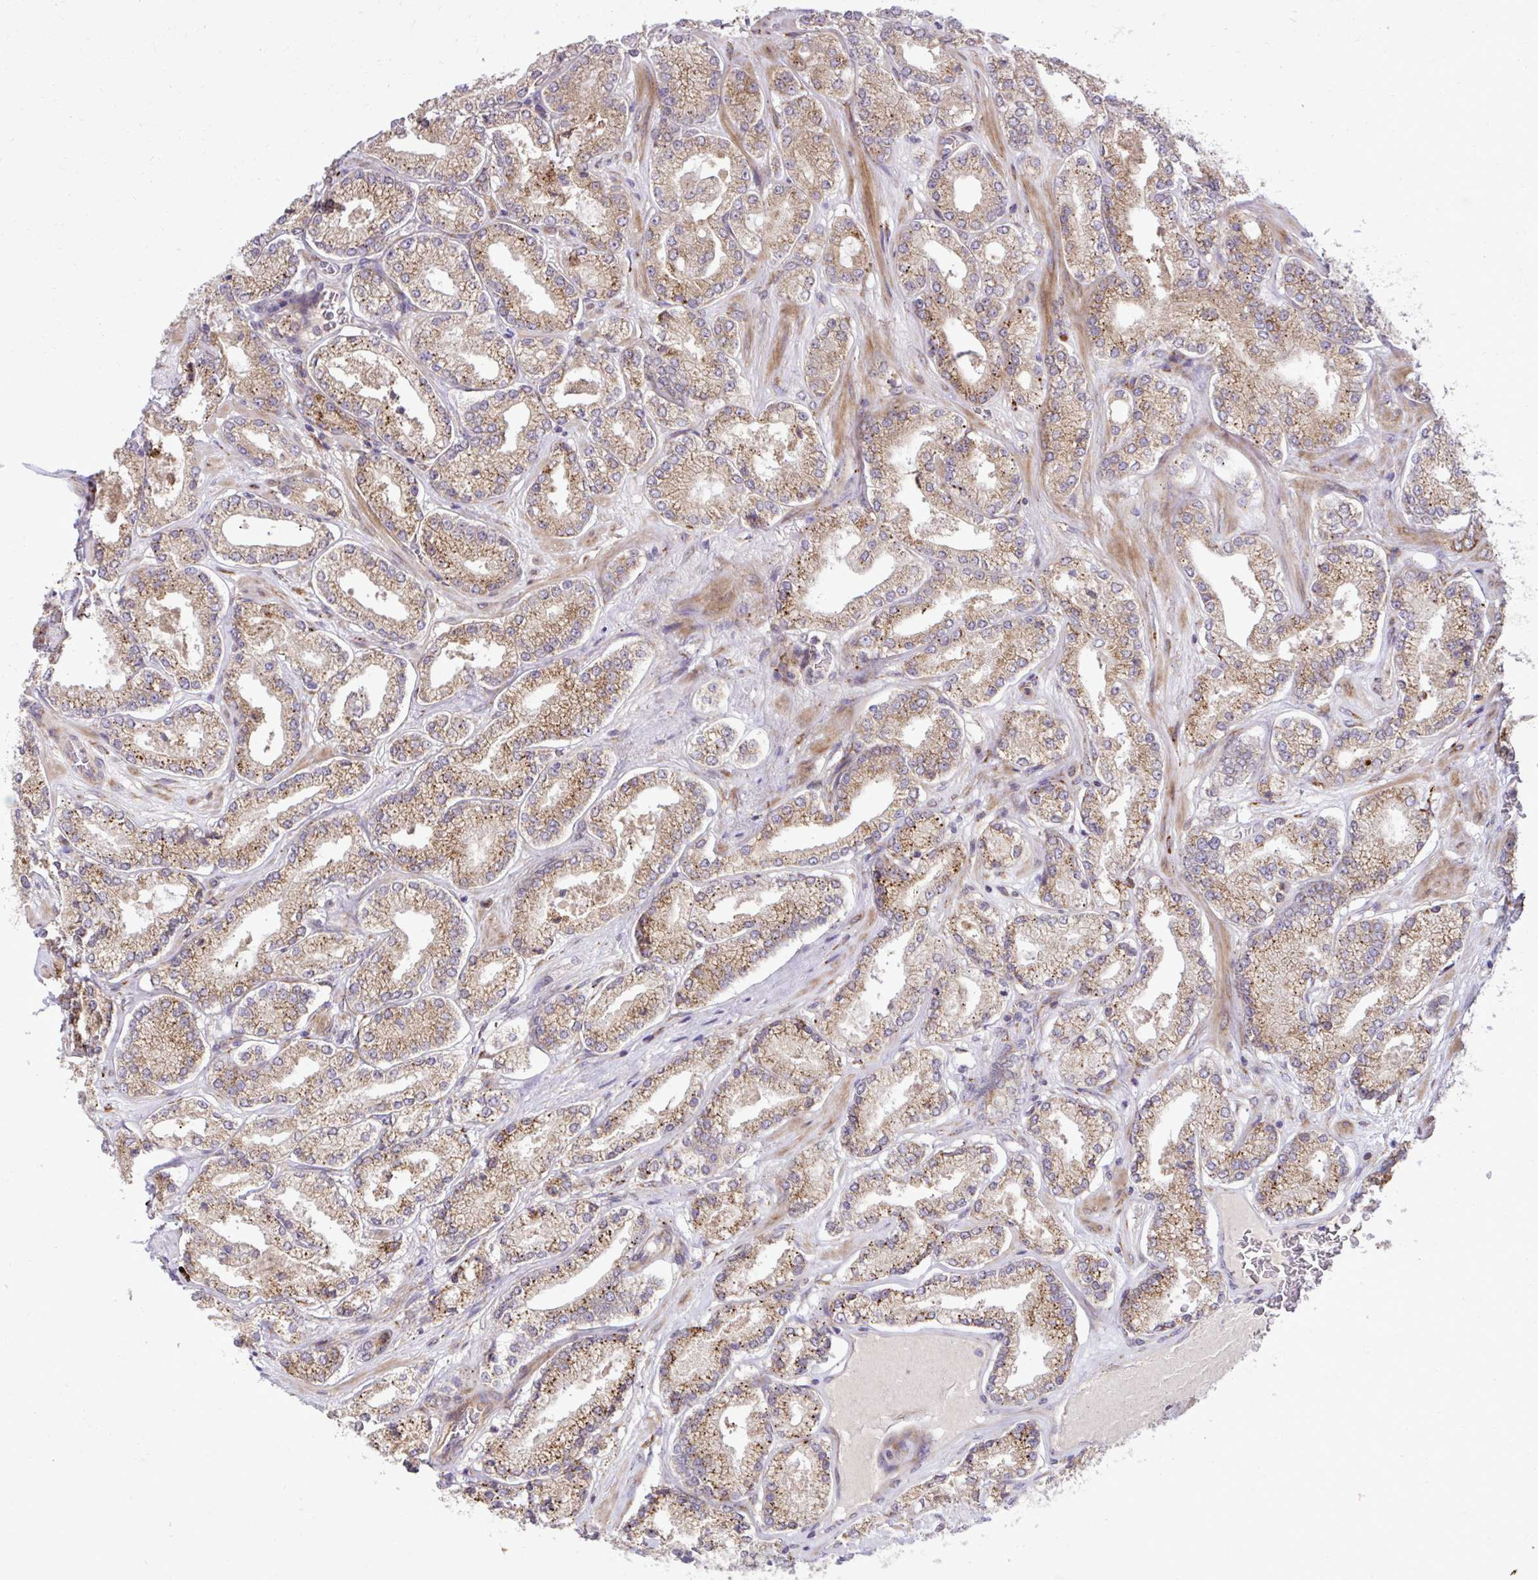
{"staining": {"intensity": "moderate", "quantity": ">75%", "location": "cytoplasmic/membranous"}, "tissue": "prostate cancer", "cell_type": "Tumor cells", "image_type": "cancer", "snomed": [{"axis": "morphology", "description": "Adenocarcinoma, High grade"}, {"axis": "topography", "description": "Prostate"}], "caption": "About >75% of tumor cells in human prostate high-grade adenocarcinoma show moderate cytoplasmic/membranous protein positivity as visualized by brown immunohistochemical staining.", "gene": "LIMS1", "patient": {"sex": "male", "age": 63}}